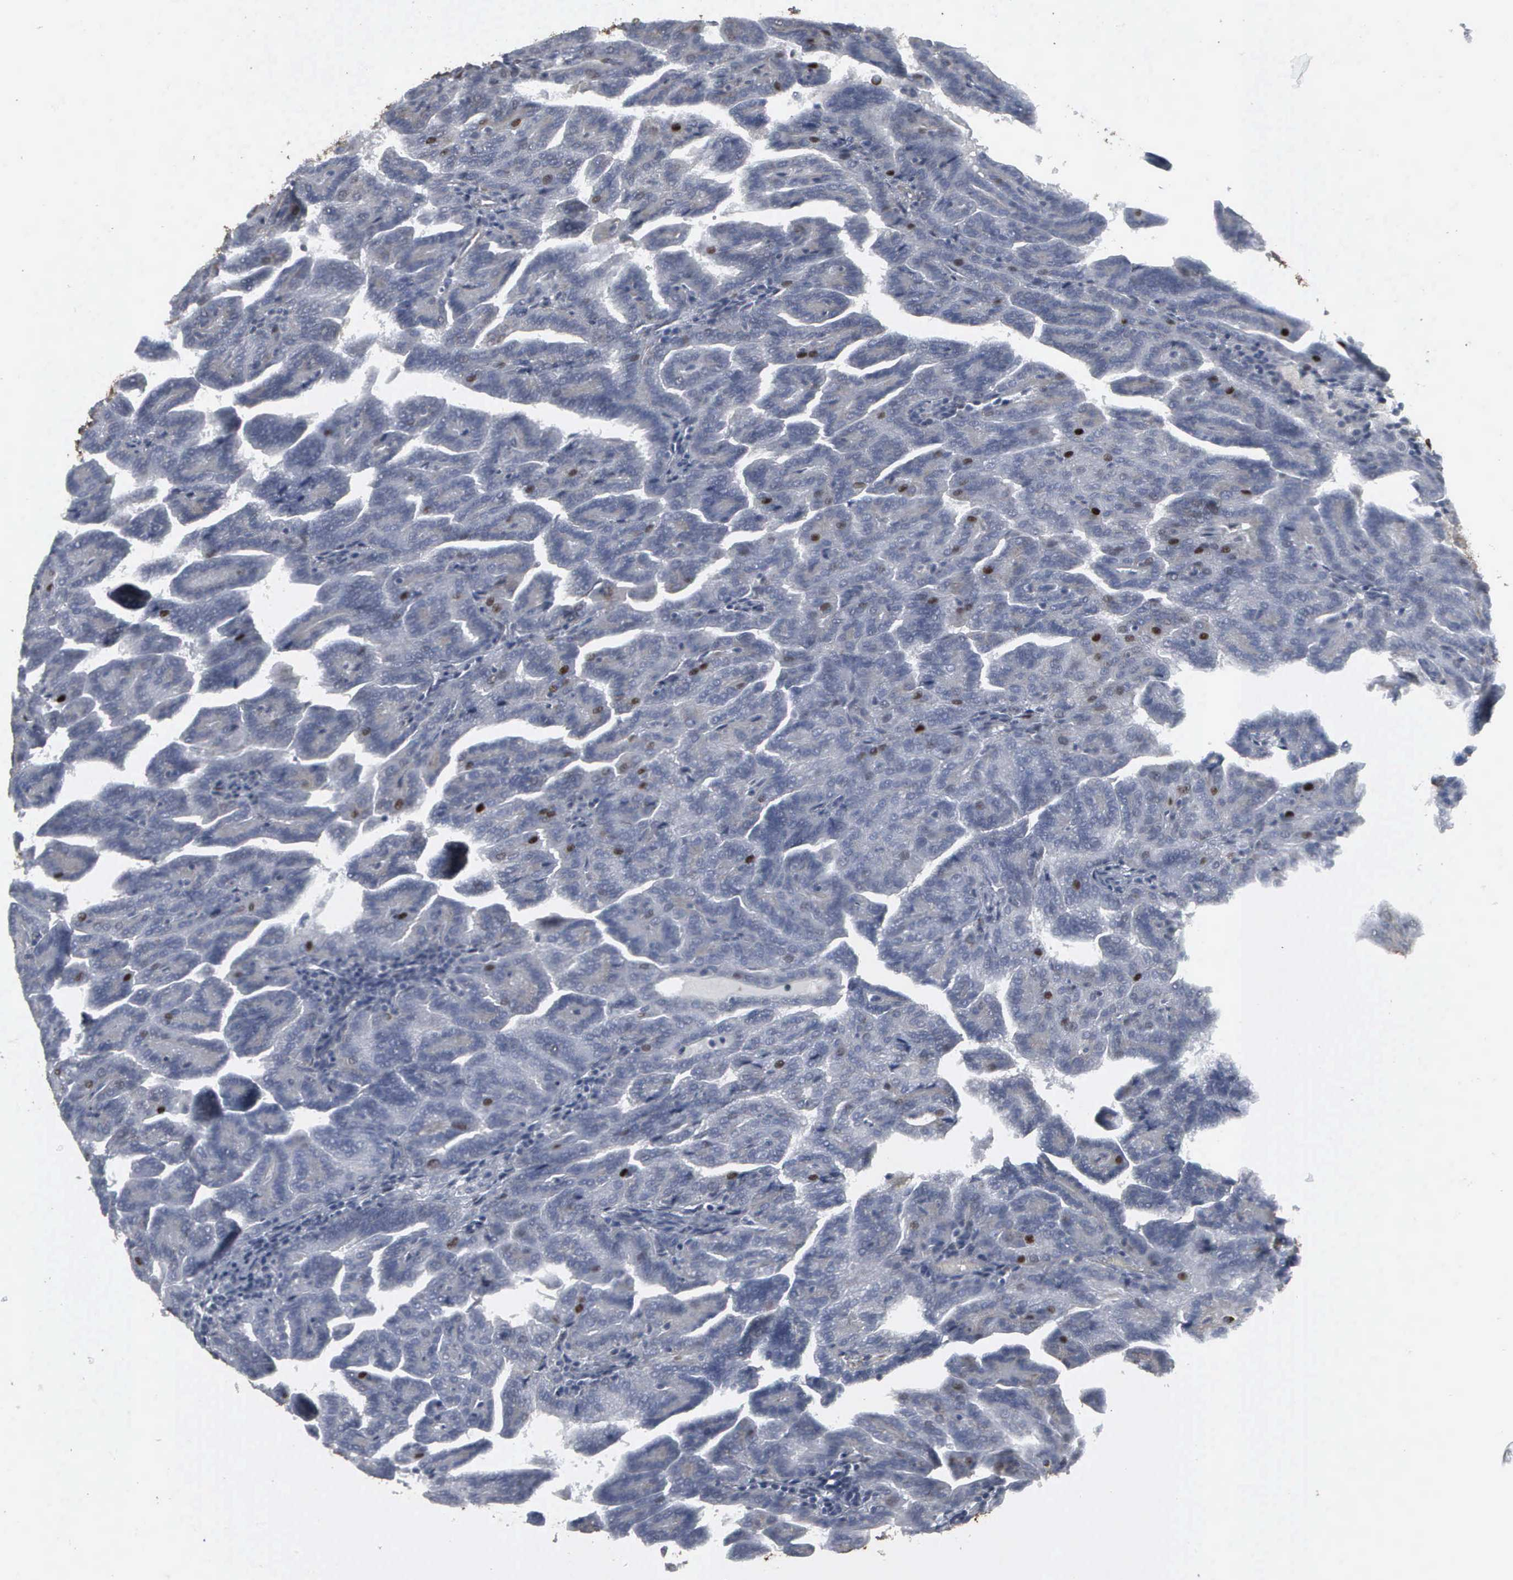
{"staining": {"intensity": "moderate", "quantity": "<25%", "location": "nuclear"}, "tissue": "renal cancer", "cell_type": "Tumor cells", "image_type": "cancer", "snomed": [{"axis": "morphology", "description": "Adenocarcinoma, NOS"}, {"axis": "topography", "description": "Kidney"}], "caption": "Protein expression analysis of human renal cancer reveals moderate nuclear staining in approximately <25% of tumor cells.", "gene": "CCNE1", "patient": {"sex": "male", "age": 61}}